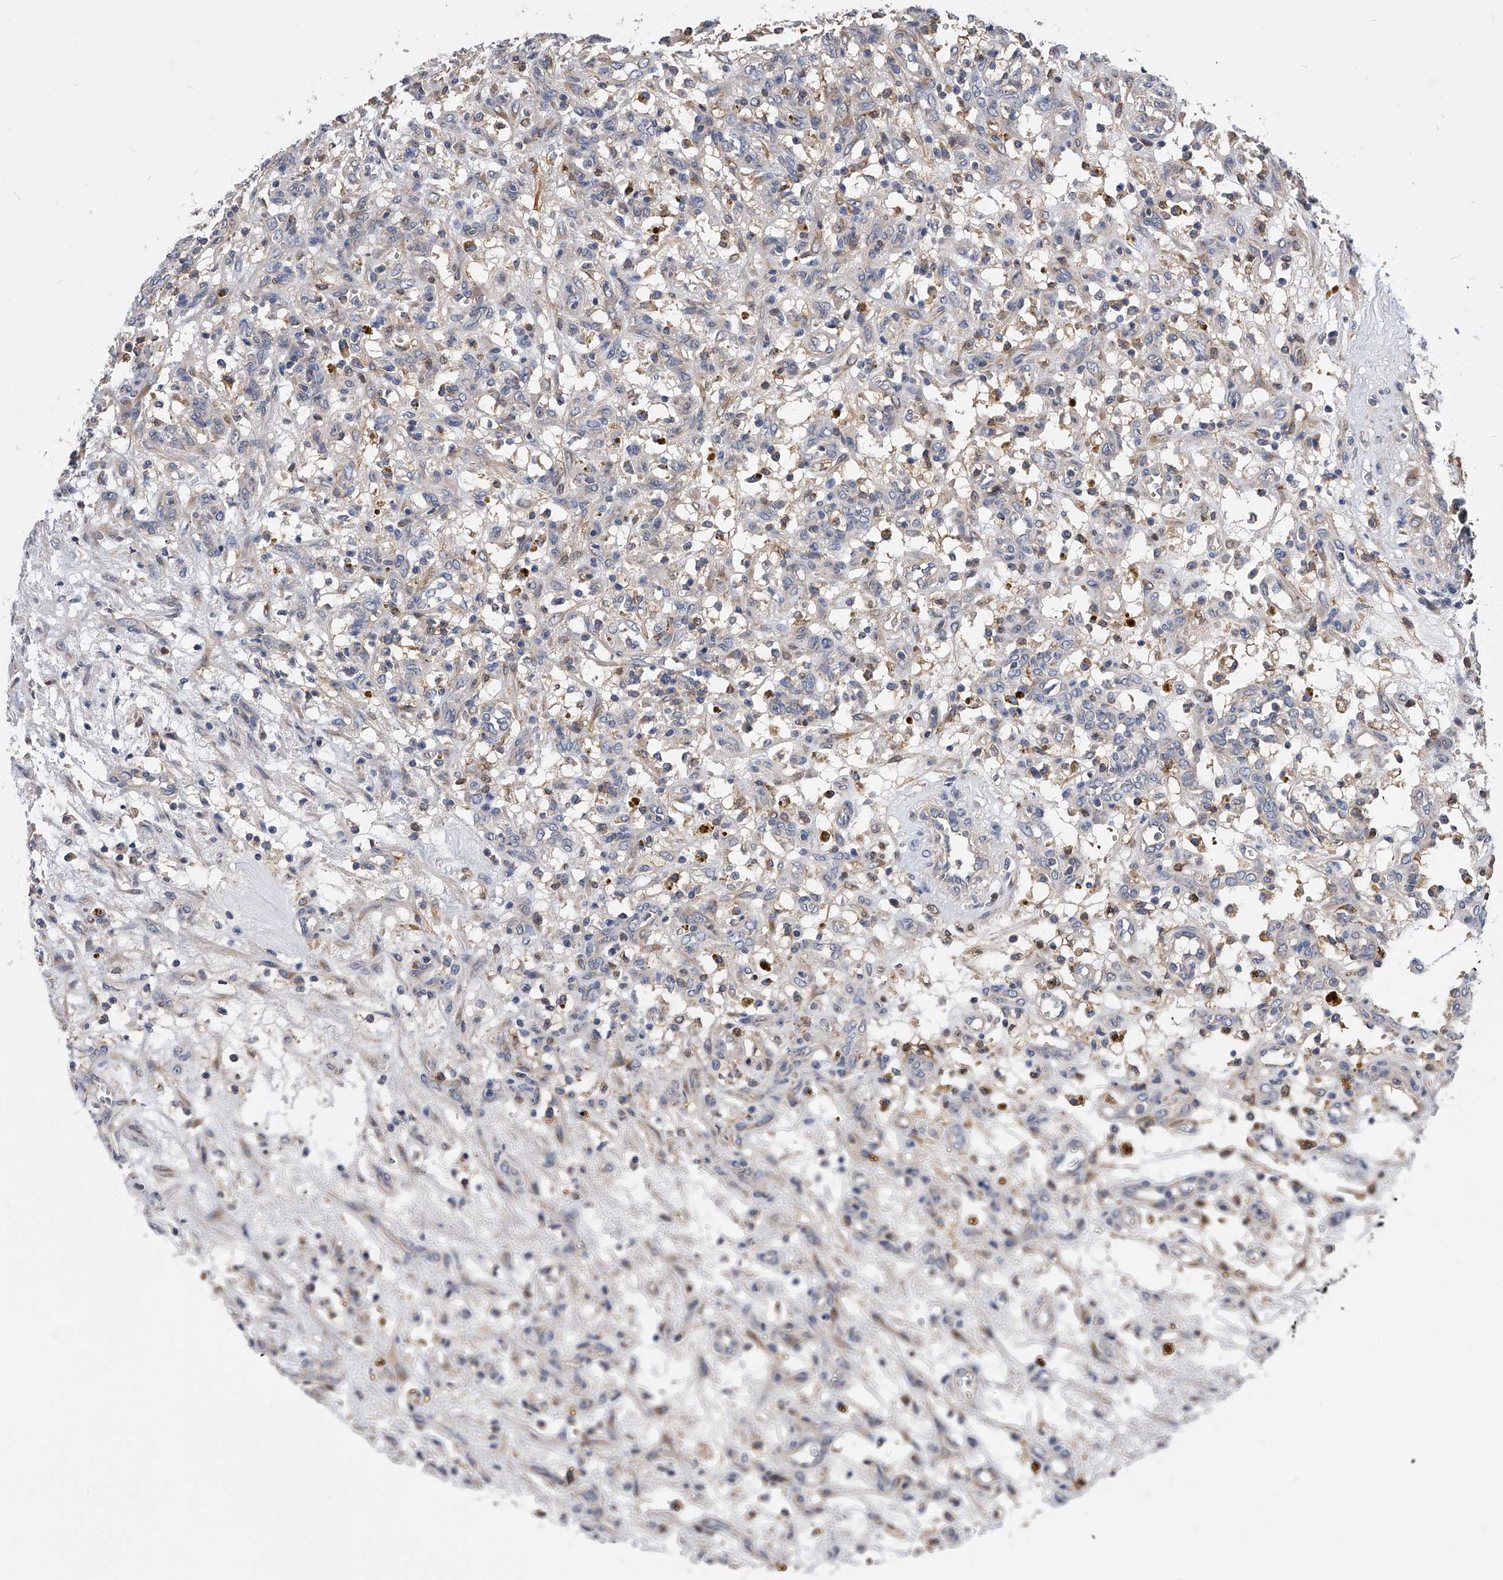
{"staining": {"intensity": "negative", "quantity": "none", "location": "none"}, "tissue": "renal cancer", "cell_type": "Tumor cells", "image_type": "cancer", "snomed": [{"axis": "morphology", "description": "Adenocarcinoma, NOS"}, {"axis": "topography", "description": "Kidney"}], "caption": "A histopathology image of renal cancer stained for a protein shows no brown staining in tumor cells. (DAB immunohistochemistry, high magnification).", "gene": "ARL4C", "patient": {"sex": "female", "age": 57}}